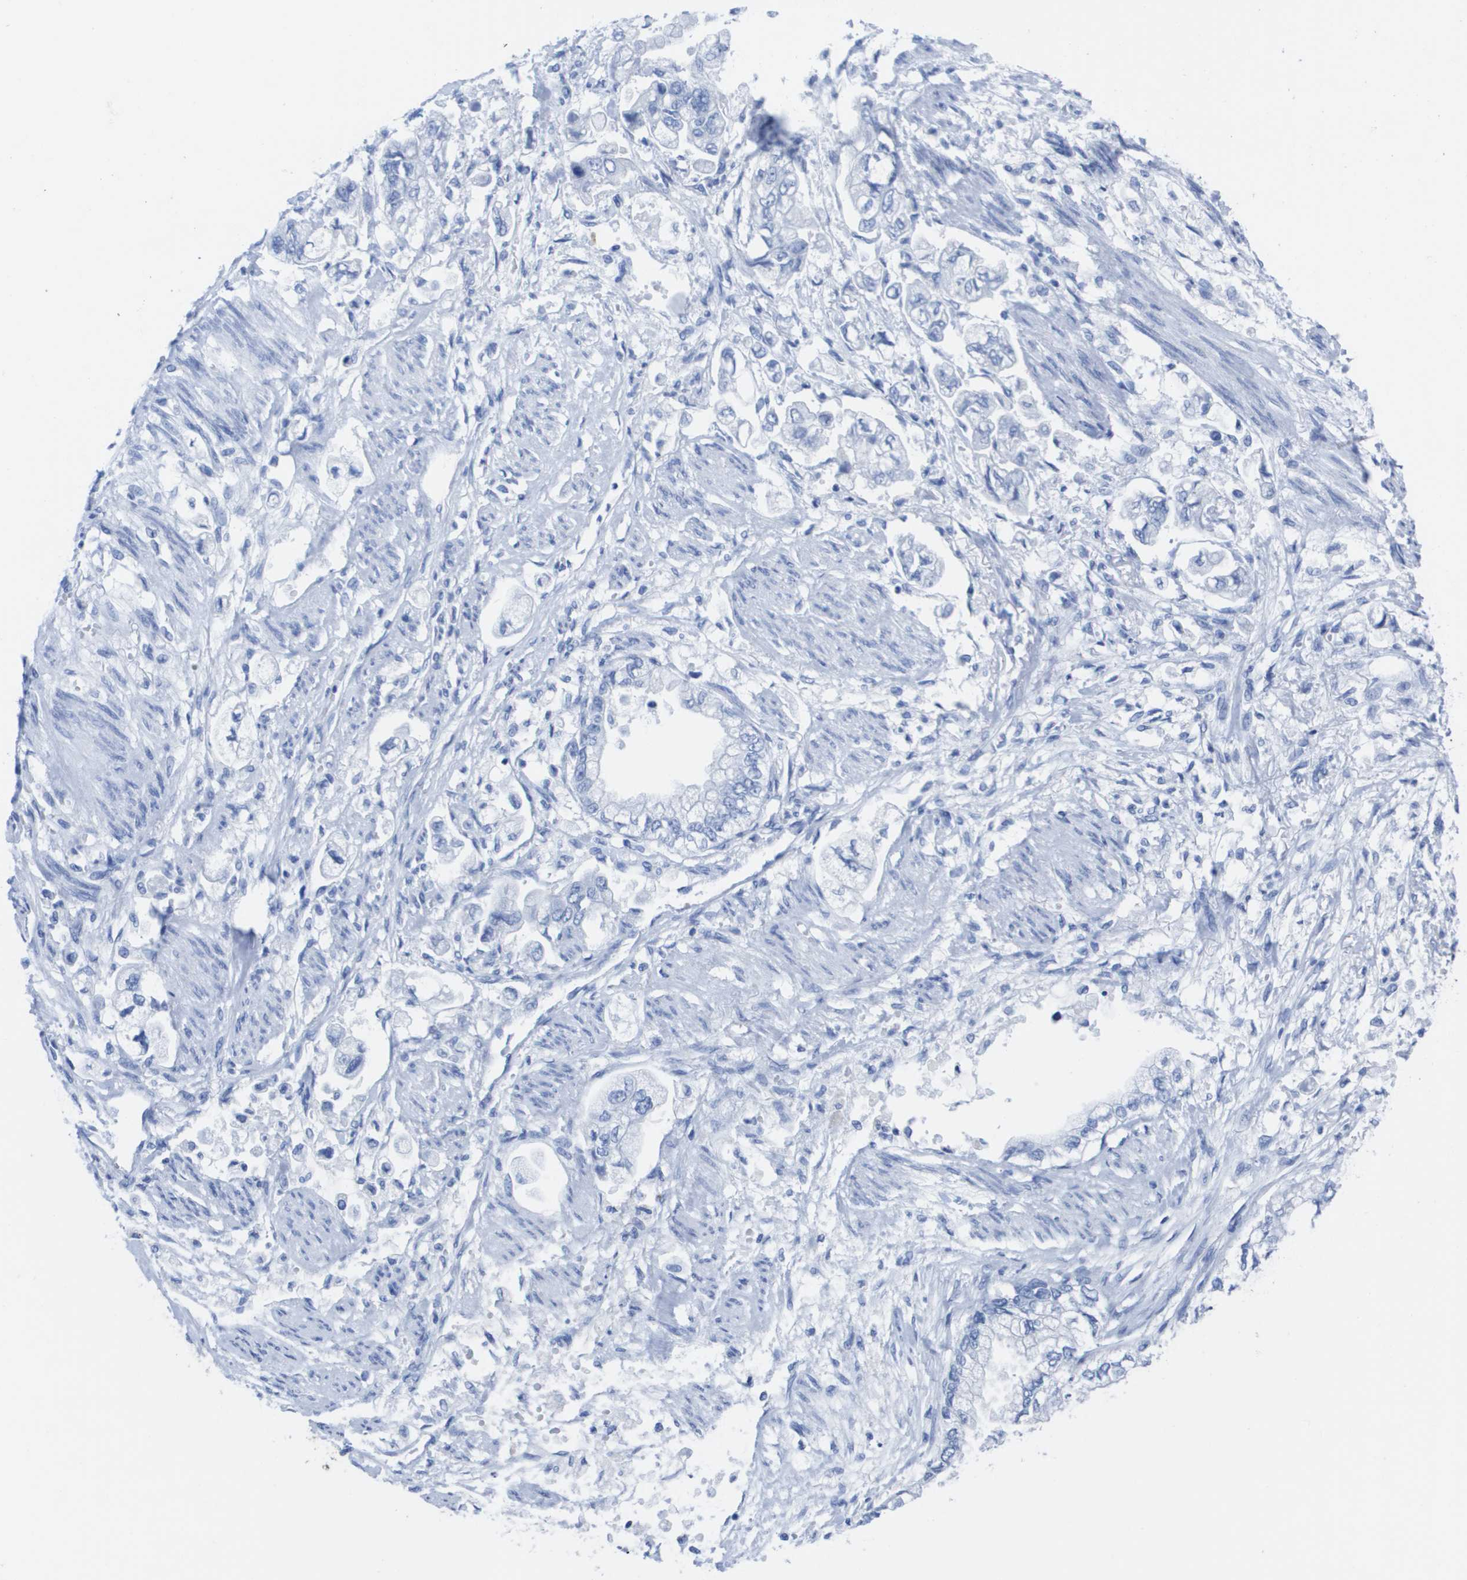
{"staining": {"intensity": "negative", "quantity": "none", "location": "none"}, "tissue": "stomach cancer", "cell_type": "Tumor cells", "image_type": "cancer", "snomed": [{"axis": "morphology", "description": "Normal tissue, NOS"}, {"axis": "morphology", "description": "Adenocarcinoma, NOS"}, {"axis": "topography", "description": "Stomach"}], "caption": "Stomach adenocarcinoma was stained to show a protein in brown. There is no significant expression in tumor cells.", "gene": "KCNA3", "patient": {"sex": "male", "age": 62}}